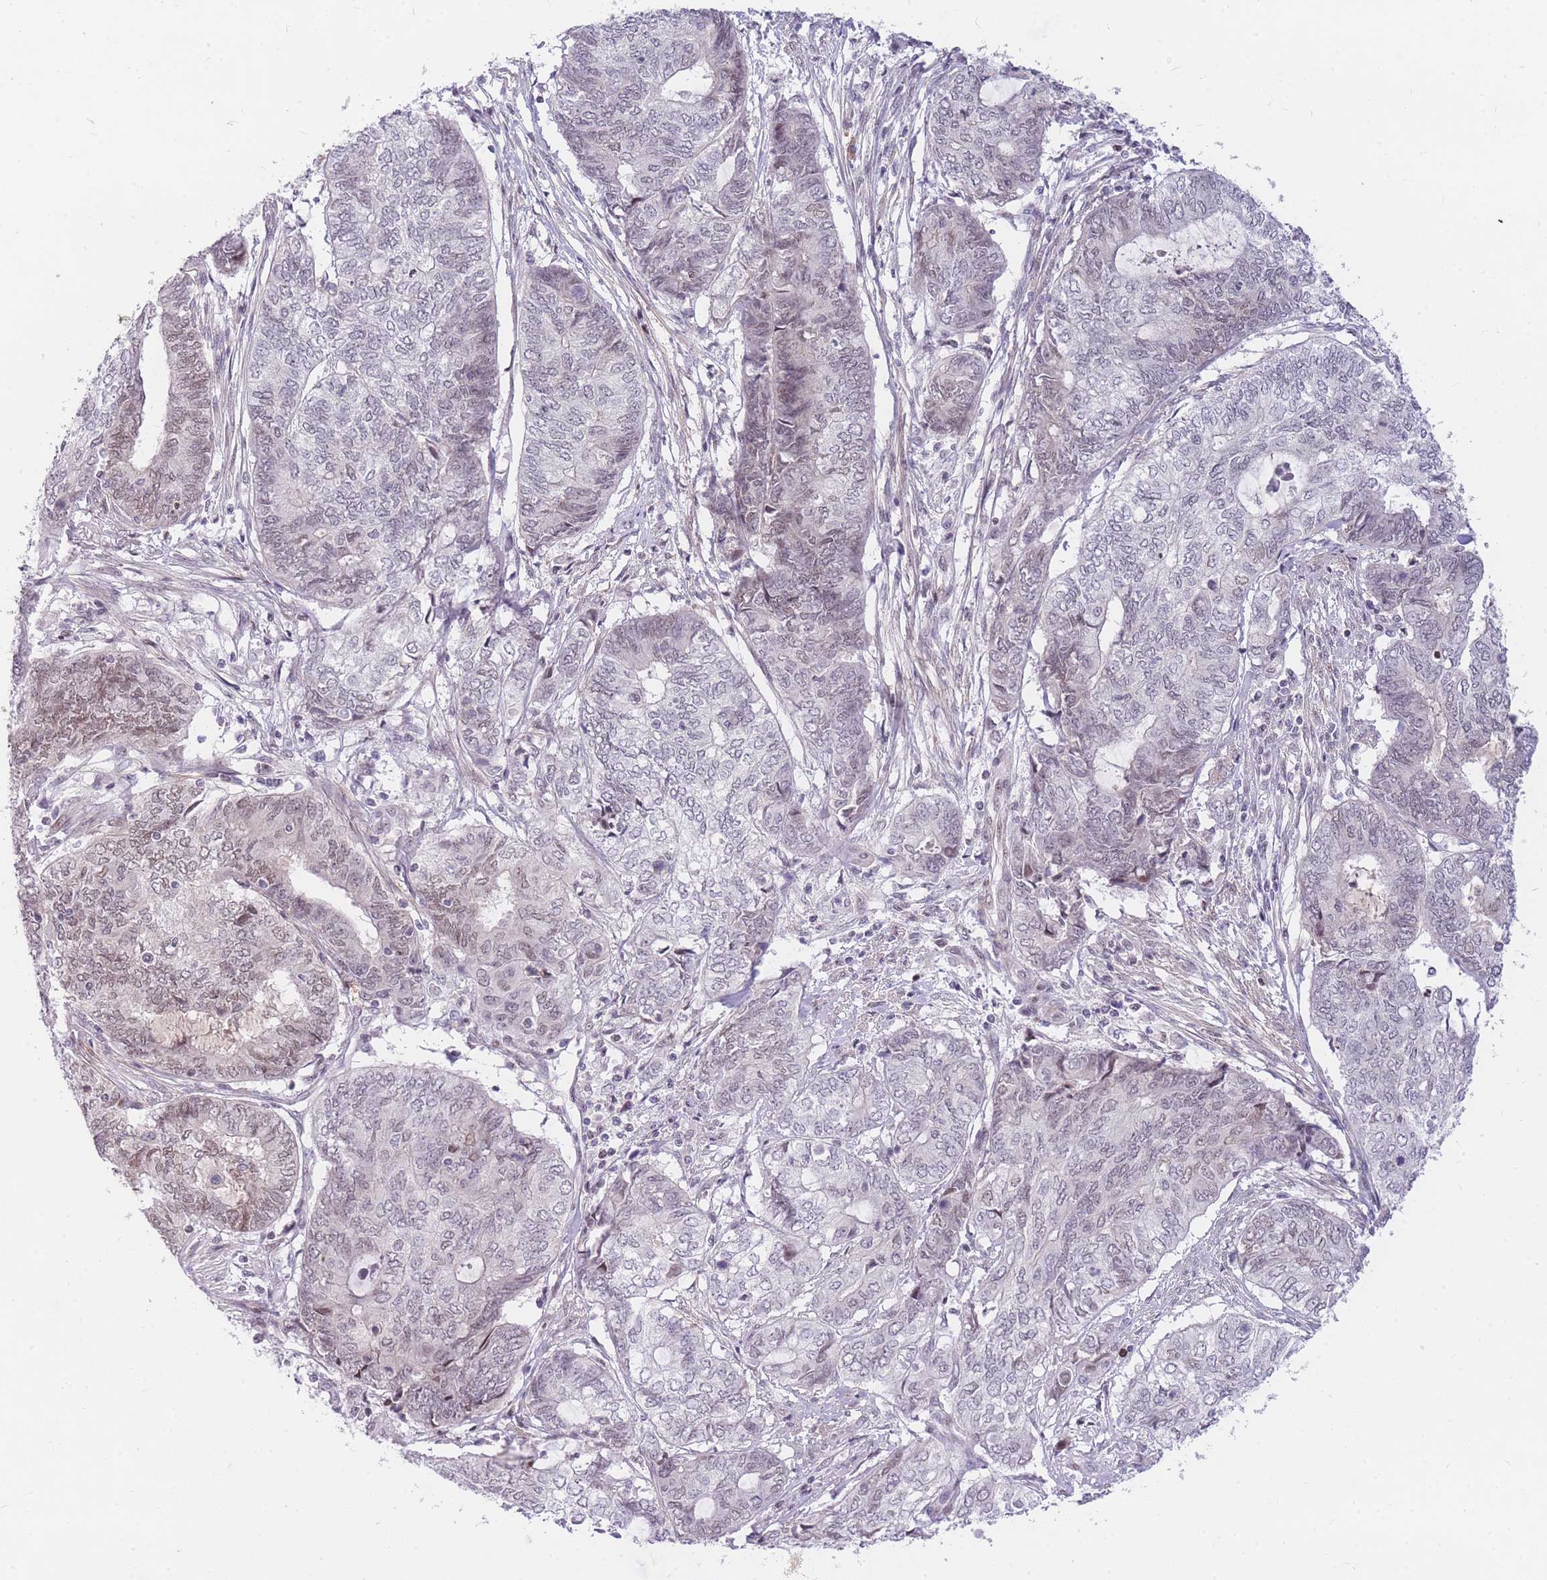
{"staining": {"intensity": "weak", "quantity": "25%-75%", "location": "nuclear"}, "tissue": "endometrial cancer", "cell_type": "Tumor cells", "image_type": "cancer", "snomed": [{"axis": "morphology", "description": "Adenocarcinoma, NOS"}, {"axis": "topography", "description": "Uterus"}, {"axis": "topography", "description": "Endometrium"}], "caption": "Weak nuclear expression for a protein is appreciated in approximately 25%-75% of tumor cells of endometrial cancer using IHC.", "gene": "TLE2", "patient": {"sex": "female", "age": 70}}